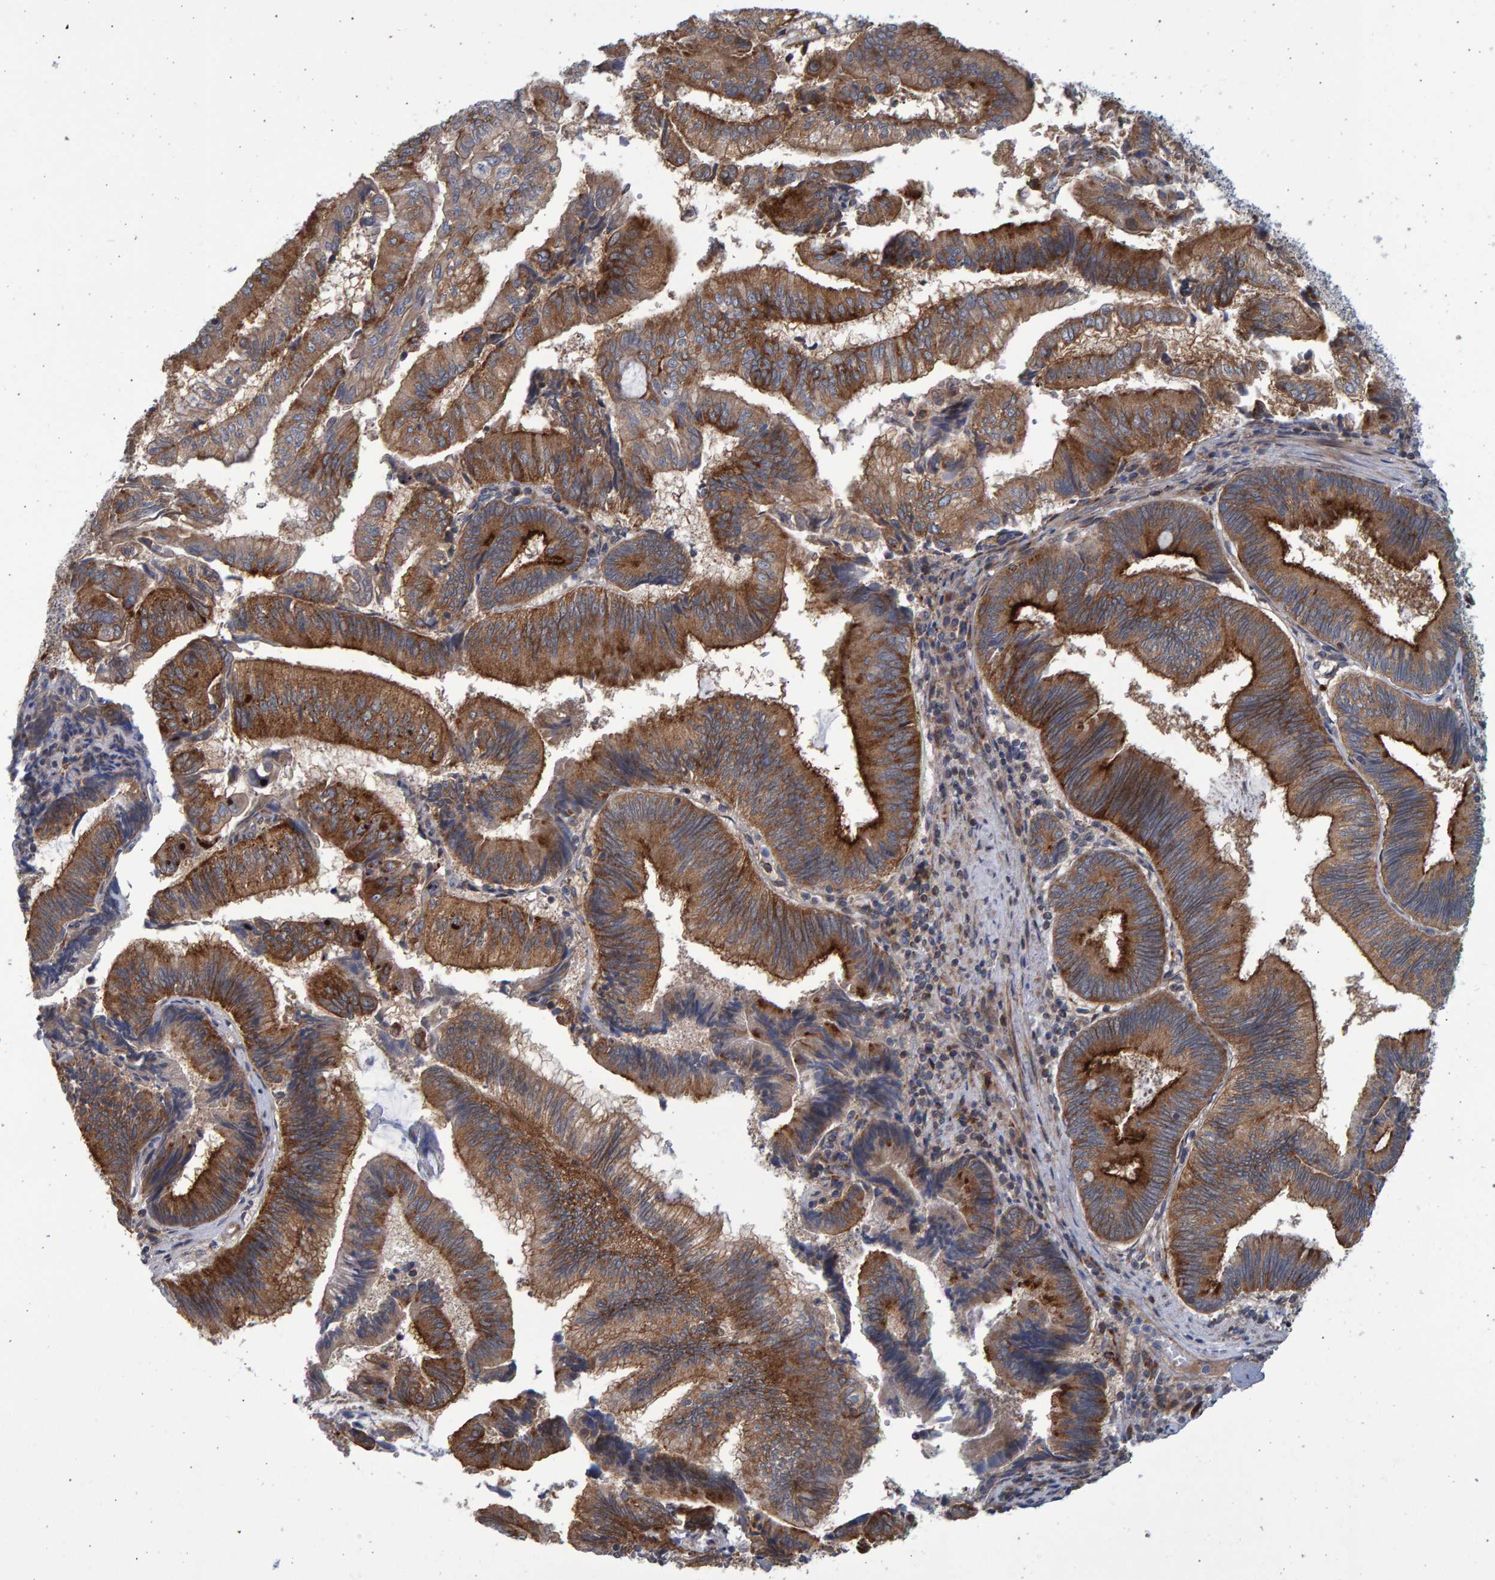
{"staining": {"intensity": "strong", "quantity": ">75%", "location": "cytoplasmic/membranous"}, "tissue": "pancreatic cancer", "cell_type": "Tumor cells", "image_type": "cancer", "snomed": [{"axis": "morphology", "description": "Adenocarcinoma, NOS"}, {"axis": "topography", "description": "Pancreas"}], "caption": "The image exhibits immunohistochemical staining of pancreatic cancer (adenocarcinoma). There is strong cytoplasmic/membranous staining is appreciated in approximately >75% of tumor cells. The staining is performed using DAB (3,3'-diaminobenzidine) brown chromogen to label protein expression. The nuclei are counter-stained blue using hematoxylin.", "gene": "LRBA", "patient": {"sex": "male", "age": 82}}